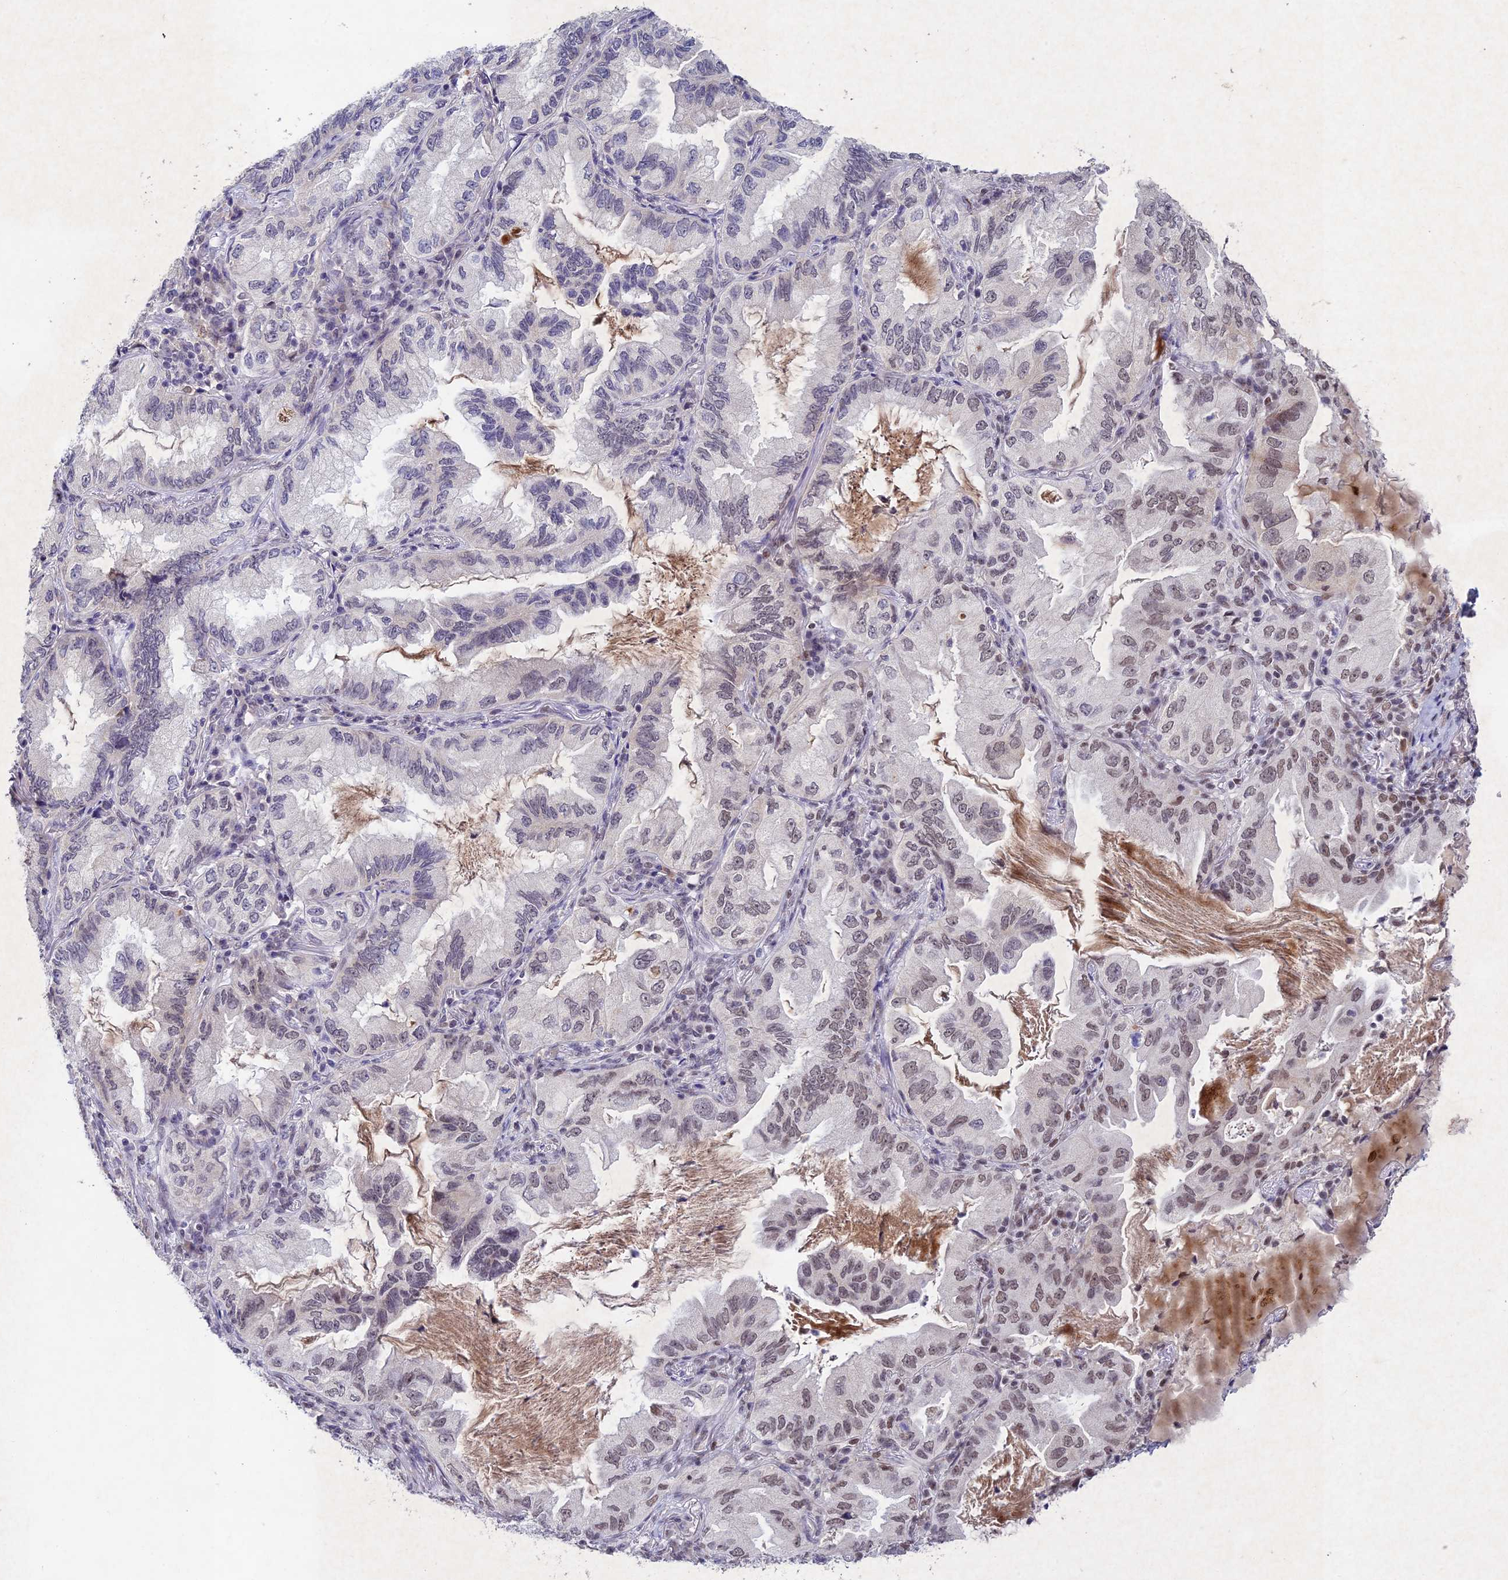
{"staining": {"intensity": "weak", "quantity": "<25%", "location": "nuclear"}, "tissue": "lung cancer", "cell_type": "Tumor cells", "image_type": "cancer", "snomed": [{"axis": "morphology", "description": "Adenocarcinoma, NOS"}, {"axis": "topography", "description": "Lung"}], "caption": "Lung adenocarcinoma was stained to show a protein in brown. There is no significant positivity in tumor cells. (Immunohistochemistry (ihc), brightfield microscopy, high magnification).", "gene": "RAVER1", "patient": {"sex": "female", "age": 69}}